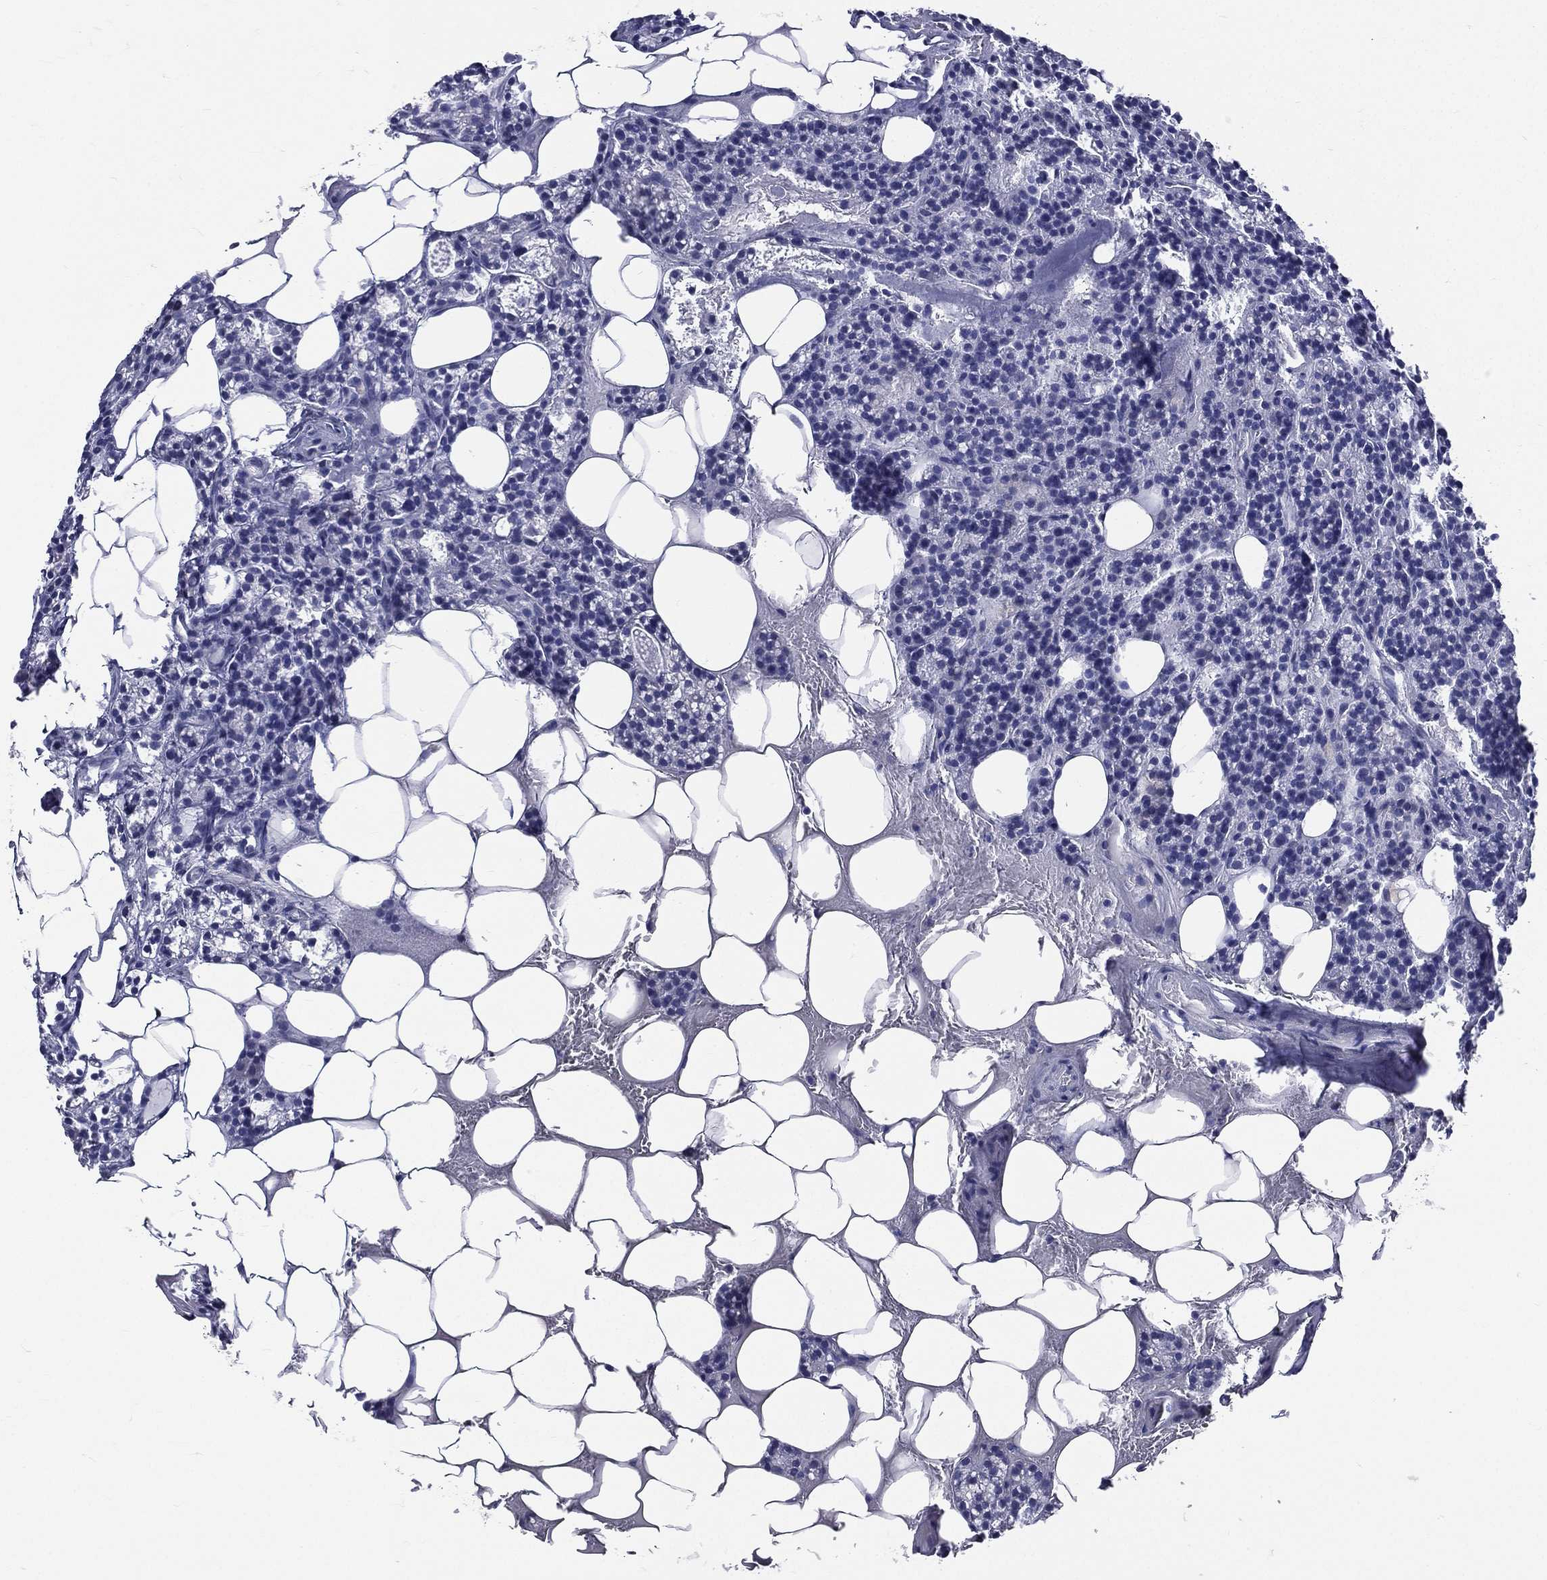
{"staining": {"intensity": "negative", "quantity": "none", "location": "none"}, "tissue": "parathyroid gland", "cell_type": "Glandular cells", "image_type": "normal", "snomed": [{"axis": "morphology", "description": "Normal tissue, NOS"}, {"axis": "topography", "description": "Parathyroid gland"}], "caption": "Benign parathyroid gland was stained to show a protein in brown. There is no significant positivity in glandular cells. Brightfield microscopy of IHC stained with DAB (3,3'-diaminobenzidine) (brown) and hematoxylin (blue), captured at high magnification.", "gene": "DPYS", "patient": {"sex": "female", "age": 83}}